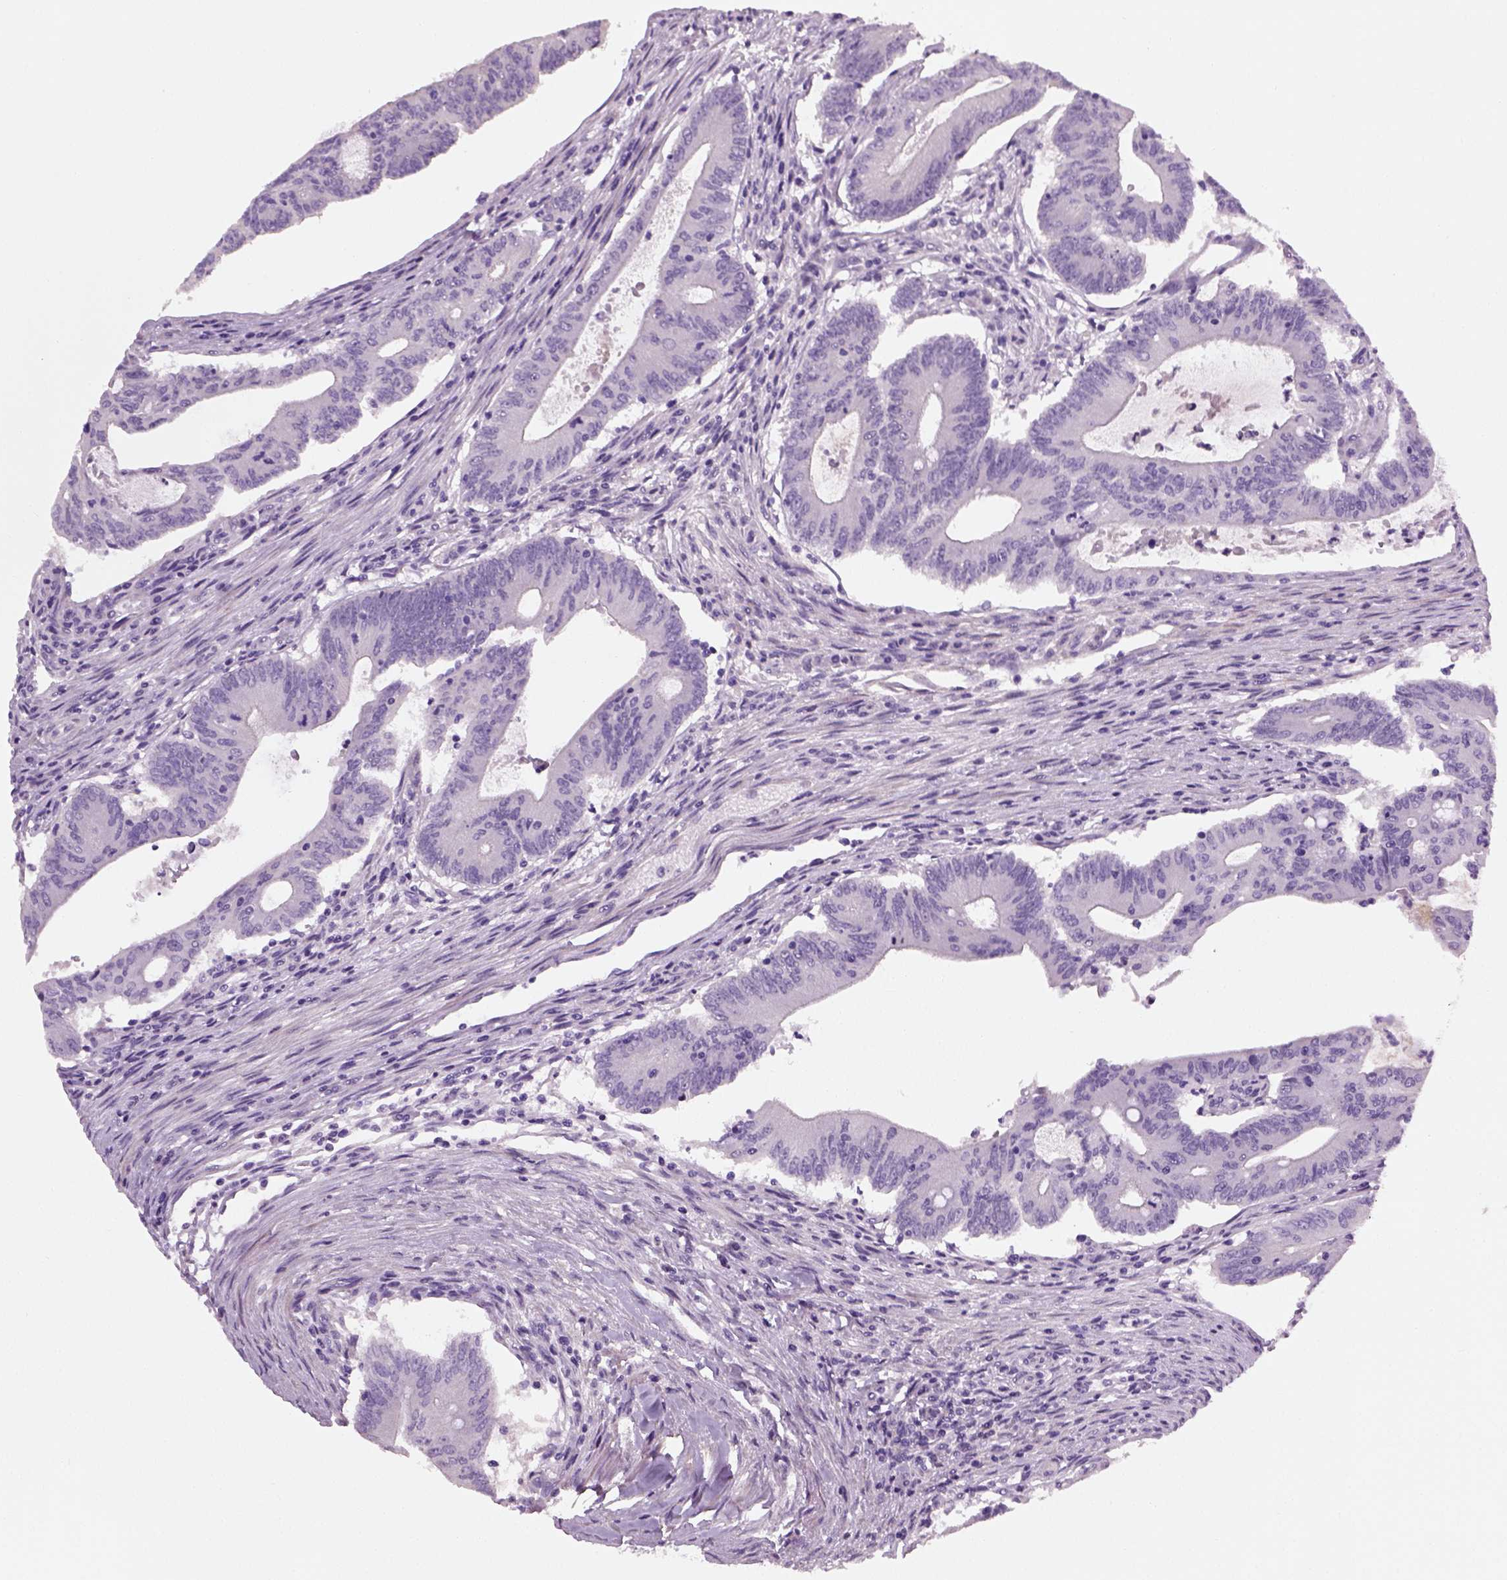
{"staining": {"intensity": "negative", "quantity": "none", "location": "none"}, "tissue": "colorectal cancer", "cell_type": "Tumor cells", "image_type": "cancer", "snomed": [{"axis": "morphology", "description": "Adenocarcinoma, NOS"}, {"axis": "topography", "description": "Colon"}], "caption": "Immunohistochemistry (IHC) of human adenocarcinoma (colorectal) demonstrates no positivity in tumor cells.", "gene": "ELOVL3", "patient": {"sex": "female", "age": 70}}